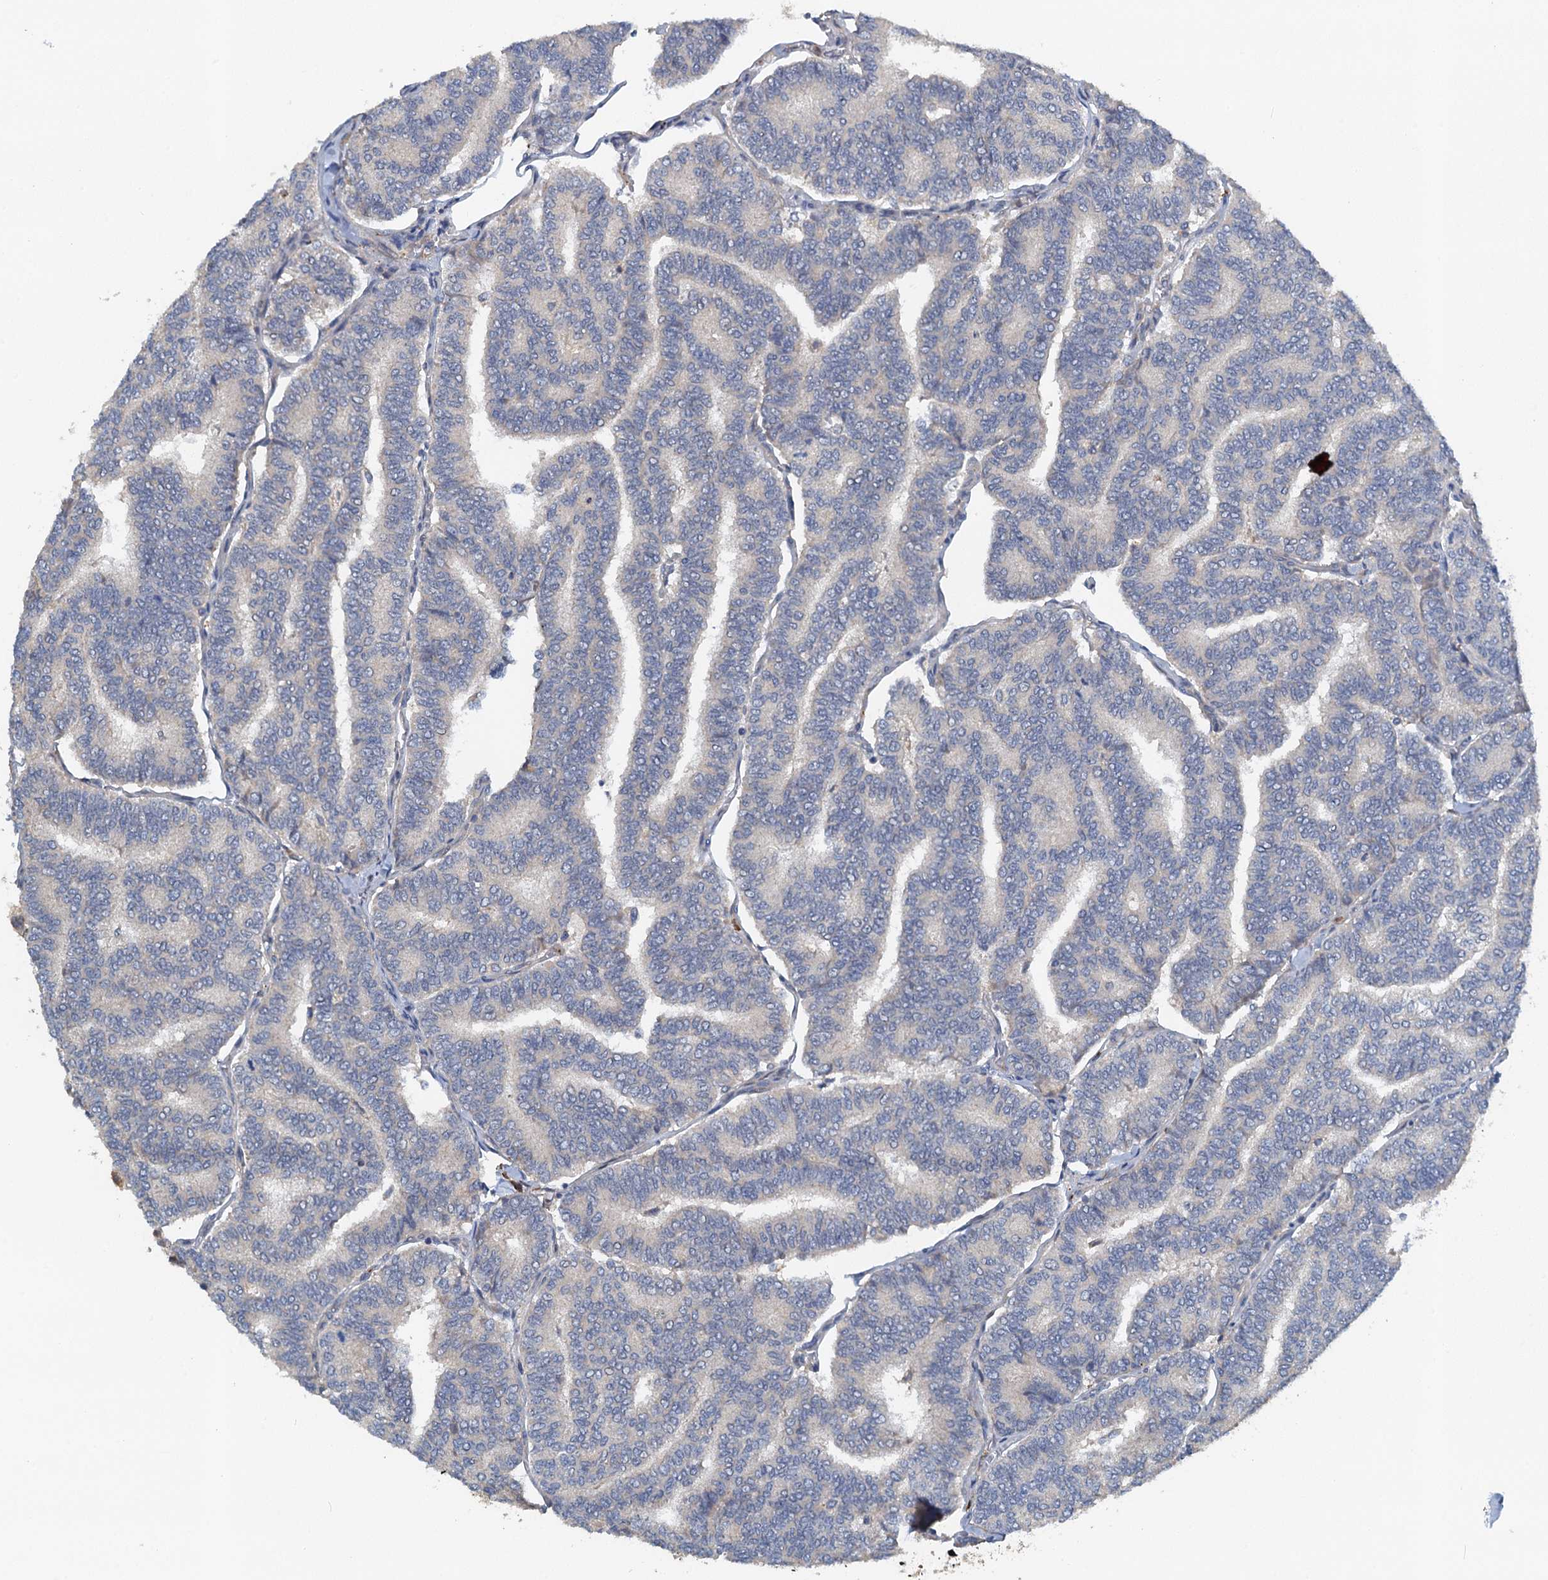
{"staining": {"intensity": "negative", "quantity": "none", "location": "none"}, "tissue": "thyroid cancer", "cell_type": "Tumor cells", "image_type": "cancer", "snomed": [{"axis": "morphology", "description": "Papillary adenocarcinoma, NOS"}, {"axis": "topography", "description": "Thyroid gland"}], "caption": "Immunohistochemical staining of human thyroid cancer reveals no significant positivity in tumor cells. (DAB (3,3'-diaminobenzidine) immunohistochemistry, high magnification).", "gene": "ZNF606", "patient": {"sex": "female", "age": 35}}